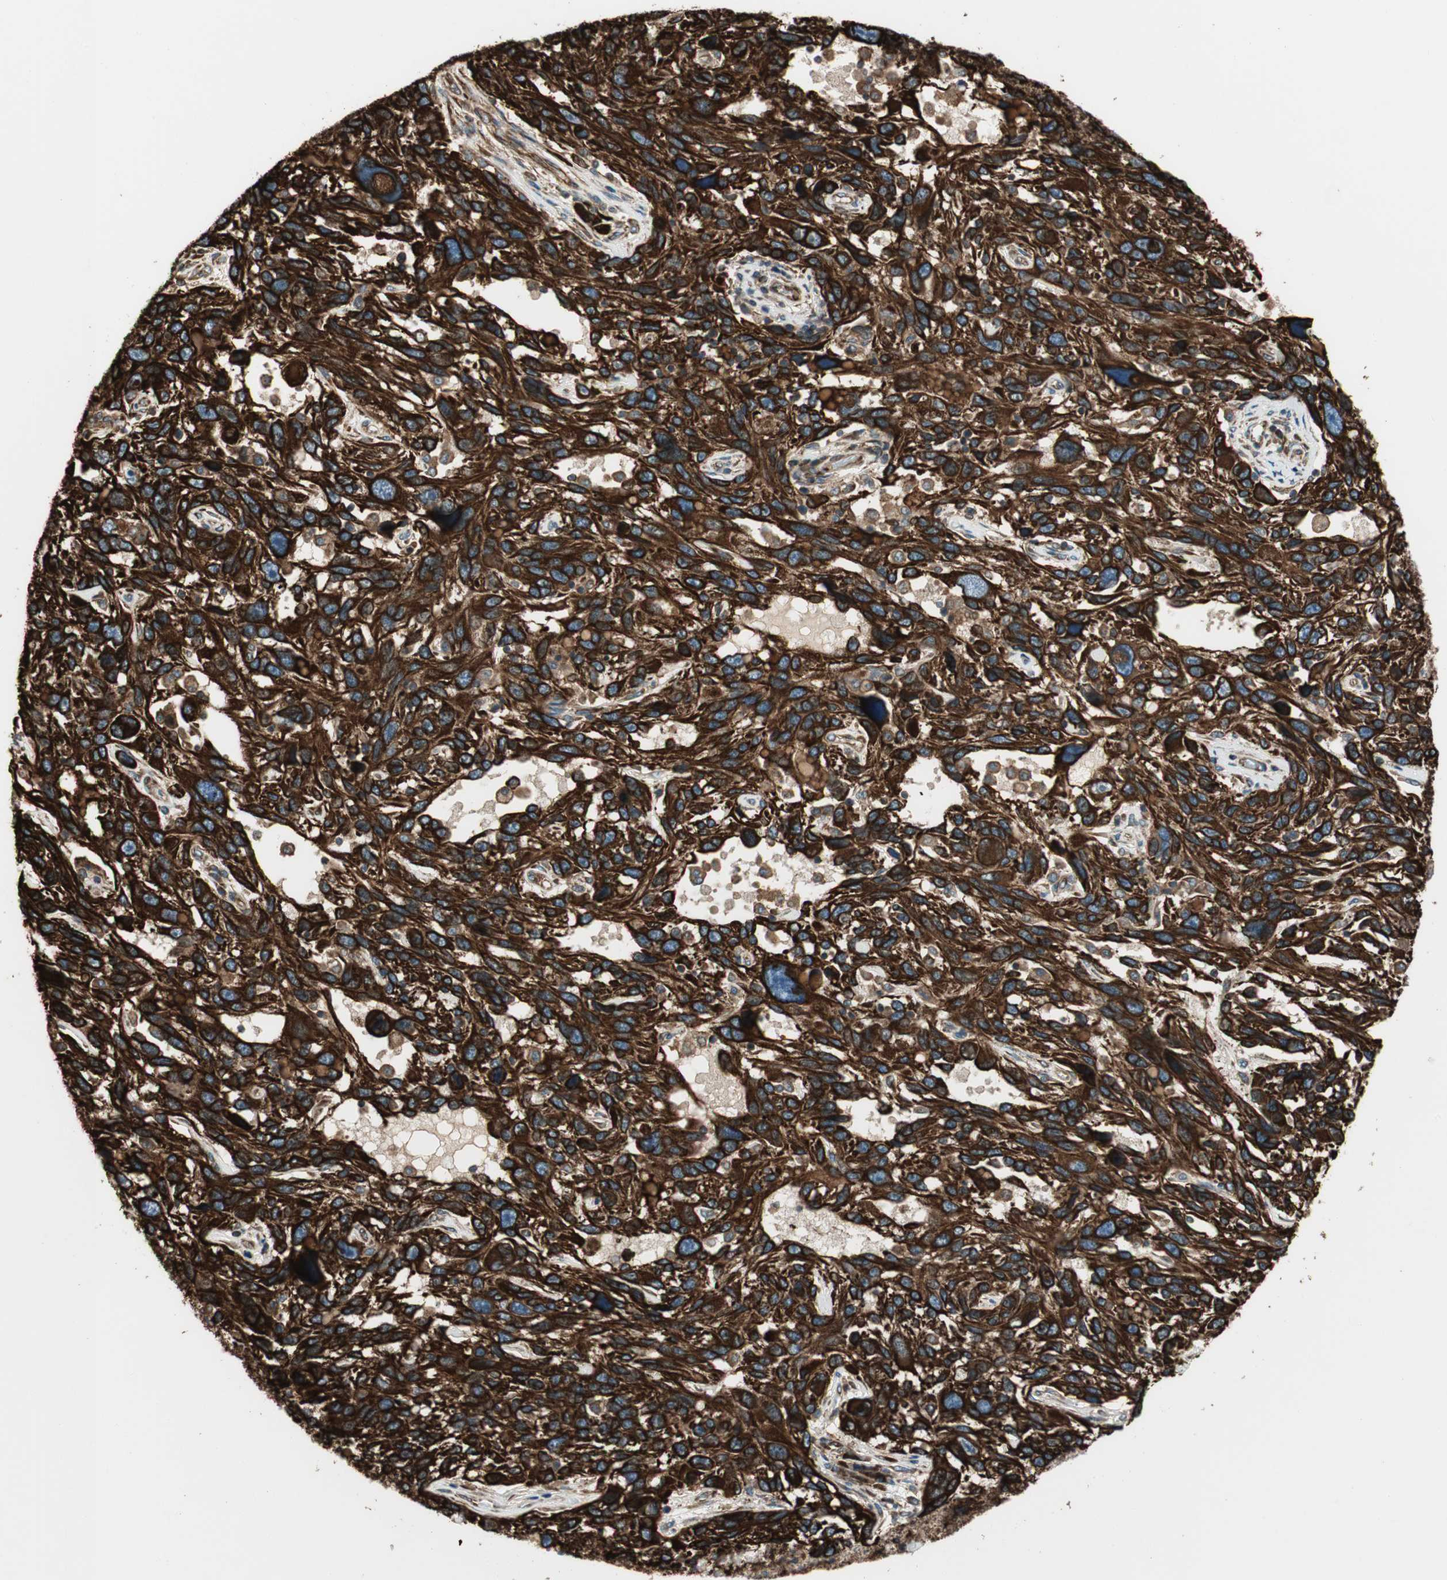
{"staining": {"intensity": "strong", "quantity": ">75%", "location": "cytoplasmic/membranous"}, "tissue": "melanoma", "cell_type": "Tumor cells", "image_type": "cancer", "snomed": [{"axis": "morphology", "description": "Malignant melanoma, NOS"}, {"axis": "topography", "description": "Skin"}], "caption": "The histopathology image reveals staining of melanoma, revealing strong cytoplasmic/membranous protein expression (brown color) within tumor cells. (brown staining indicates protein expression, while blue staining denotes nuclei).", "gene": "PRKG1", "patient": {"sex": "male", "age": 53}}